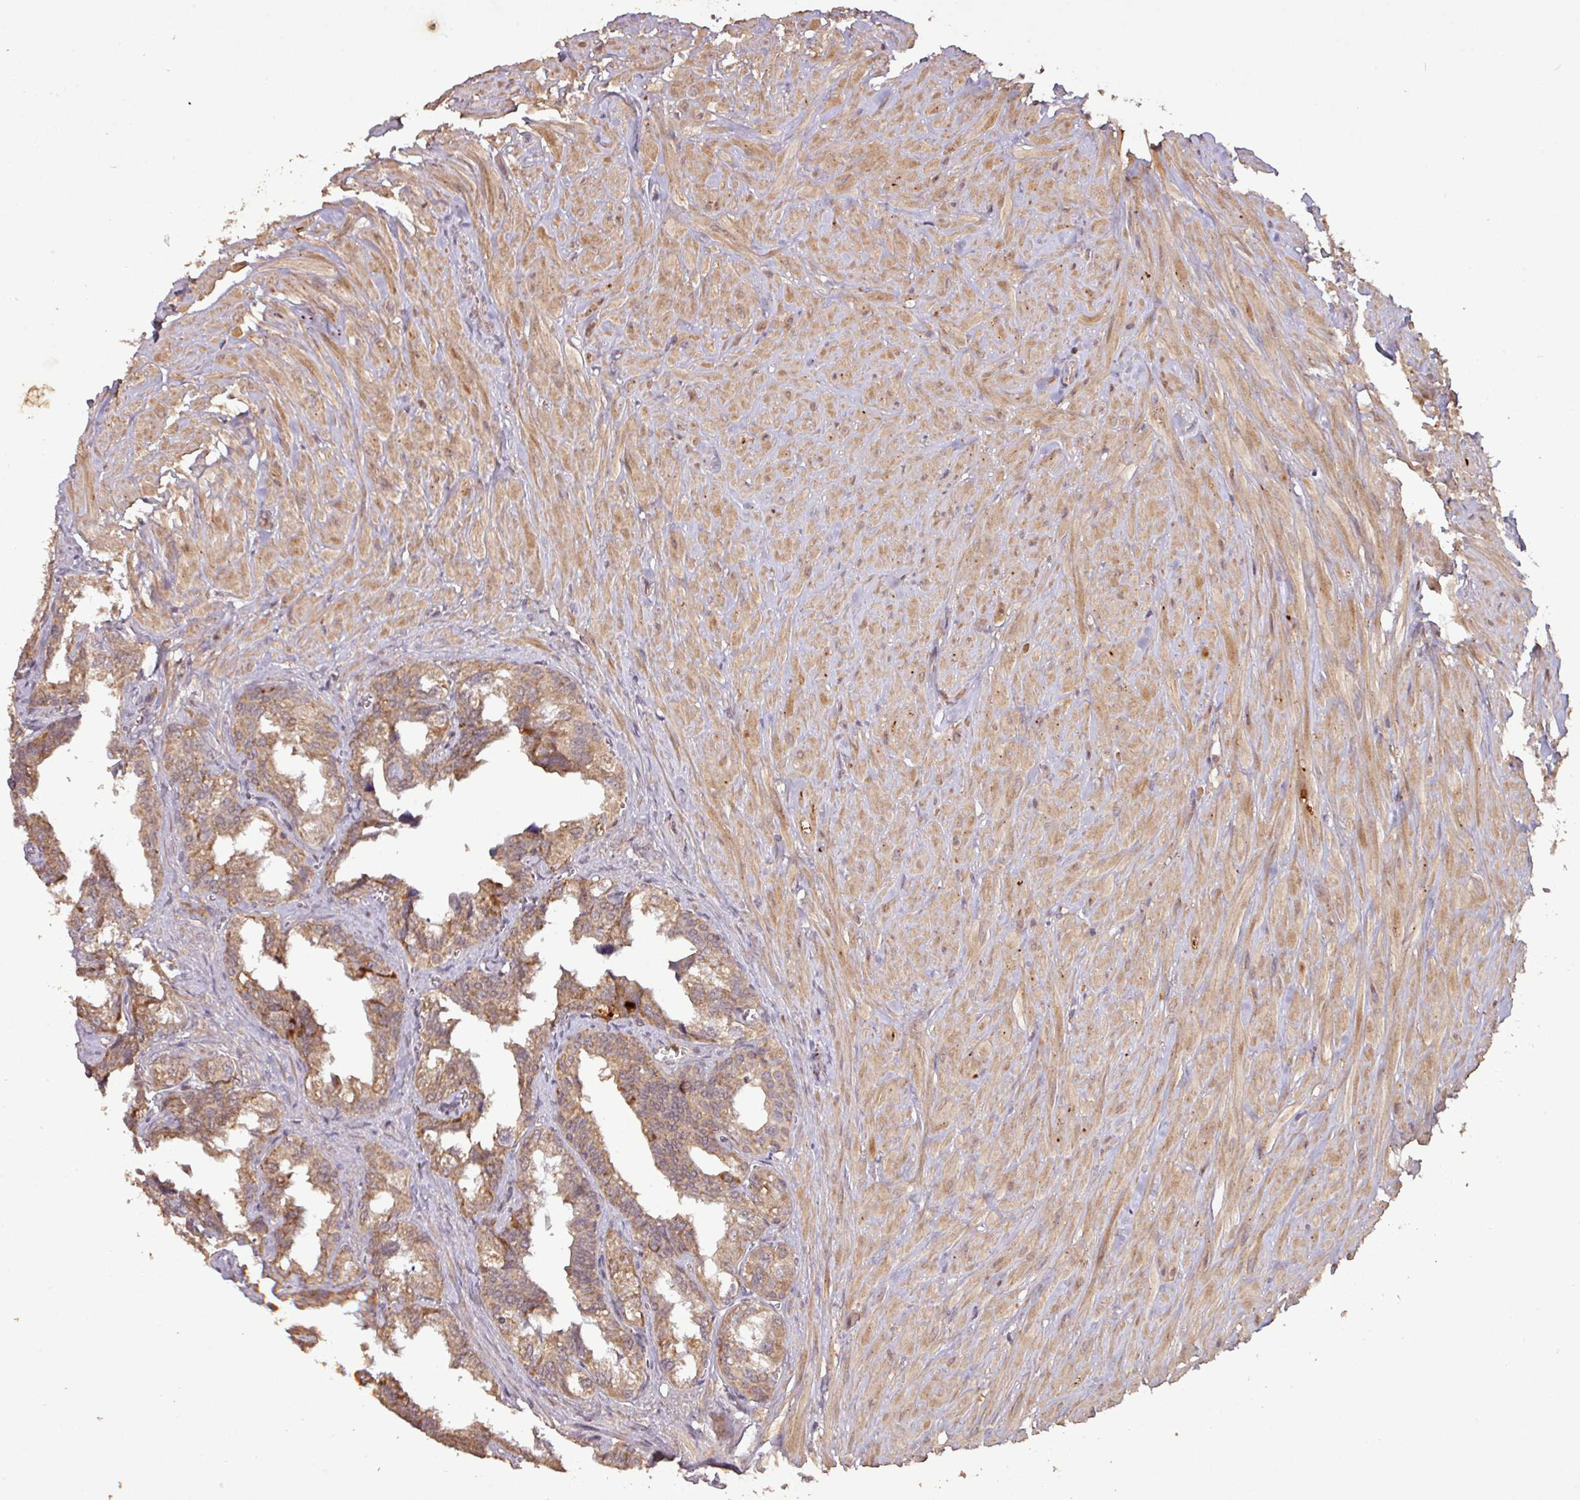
{"staining": {"intensity": "moderate", "quantity": ">75%", "location": "cytoplasmic/membranous"}, "tissue": "seminal vesicle", "cell_type": "Glandular cells", "image_type": "normal", "snomed": [{"axis": "morphology", "description": "Normal tissue, NOS"}, {"axis": "topography", "description": "Seminal veicle"}], "caption": "Immunohistochemical staining of normal seminal vesicle reveals medium levels of moderate cytoplasmic/membranous staining in about >75% of glandular cells. The staining was performed using DAB (3,3'-diaminobenzidine), with brown indicating positive protein expression. Nuclei are stained blue with hematoxylin.", "gene": "YPEL1", "patient": {"sex": "male", "age": 67}}